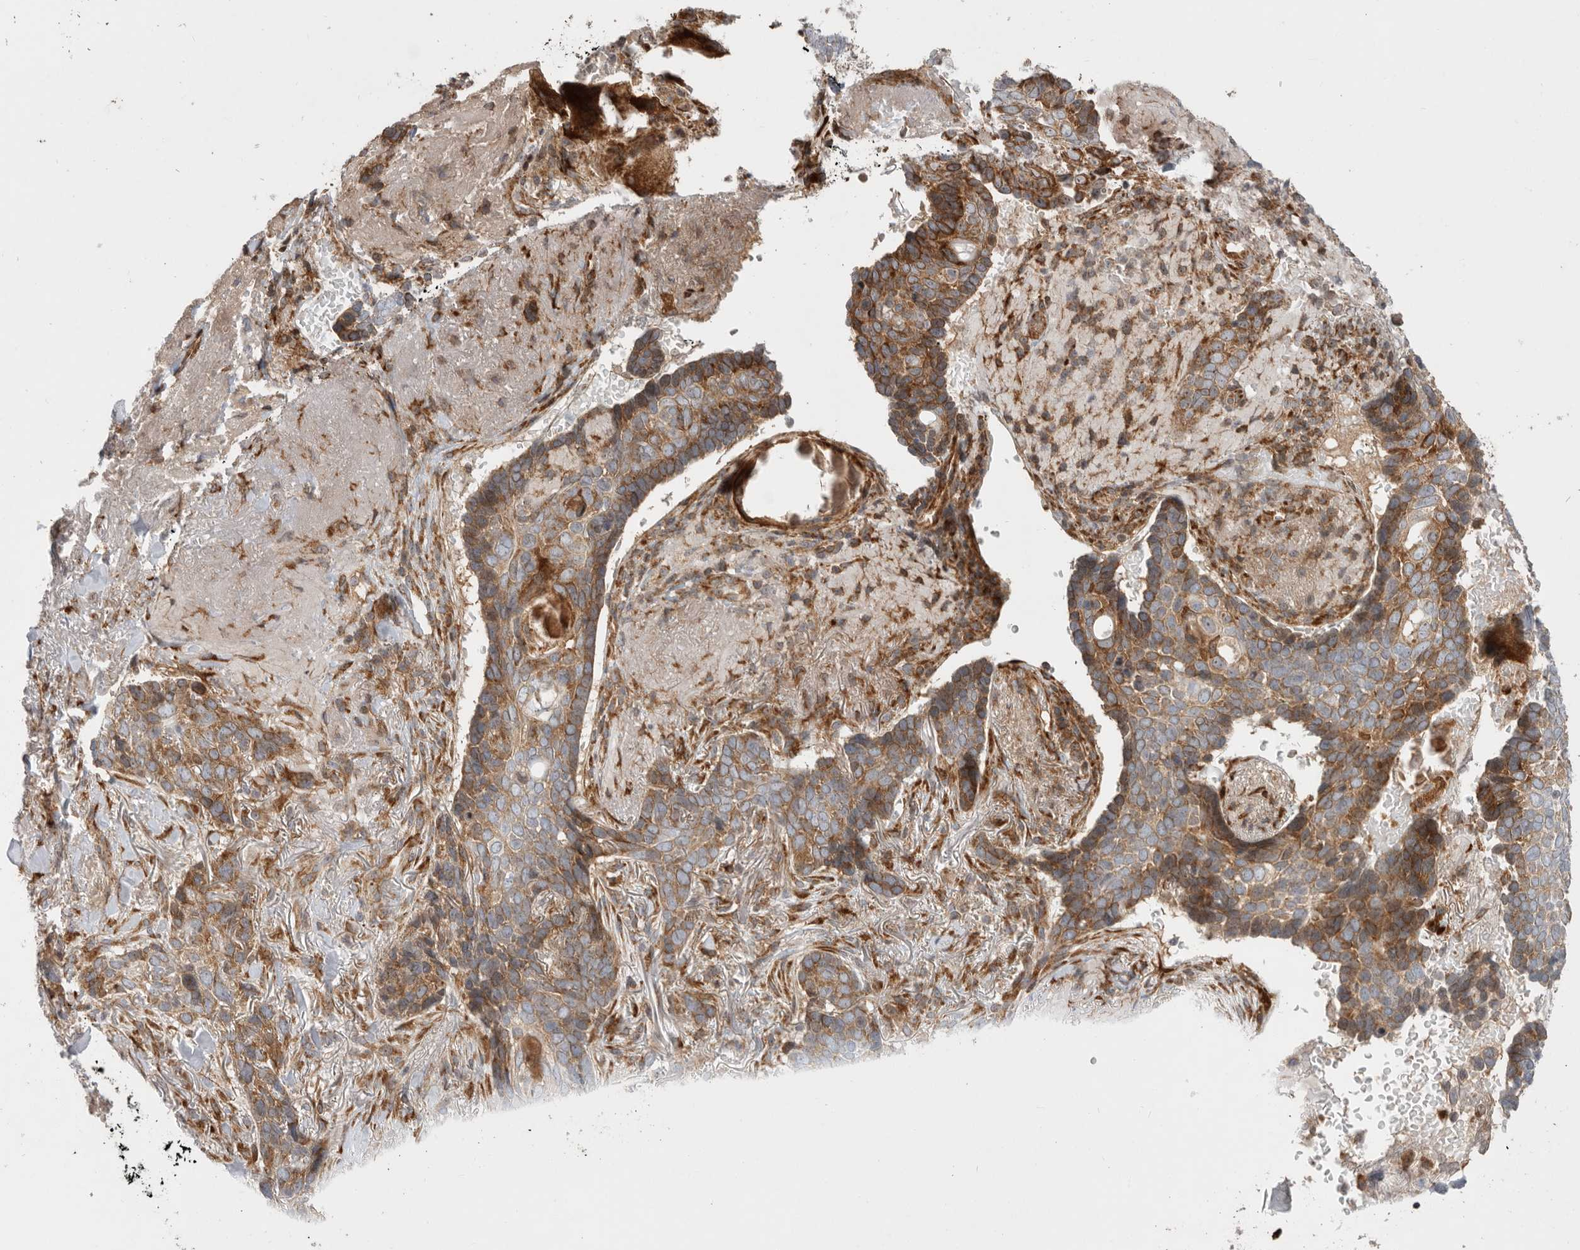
{"staining": {"intensity": "moderate", "quantity": ">75%", "location": "cytoplasmic/membranous"}, "tissue": "skin cancer", "cell_type": "Tumor cells", "image_type": "cancer", "snomed": [{"axis": "morphology", "description": "Basal cell carcinoma"}, {"axis": "topography", "description": "Skin"}], "caption": "Immunohistochemical staining of skin basal cell carcinoma shows moderate cytoplasmic/membranous protein staining in approximately >75% of tumor cells.", "gene": "FZD3", "patient": {"sex": "female", "age": 82}}